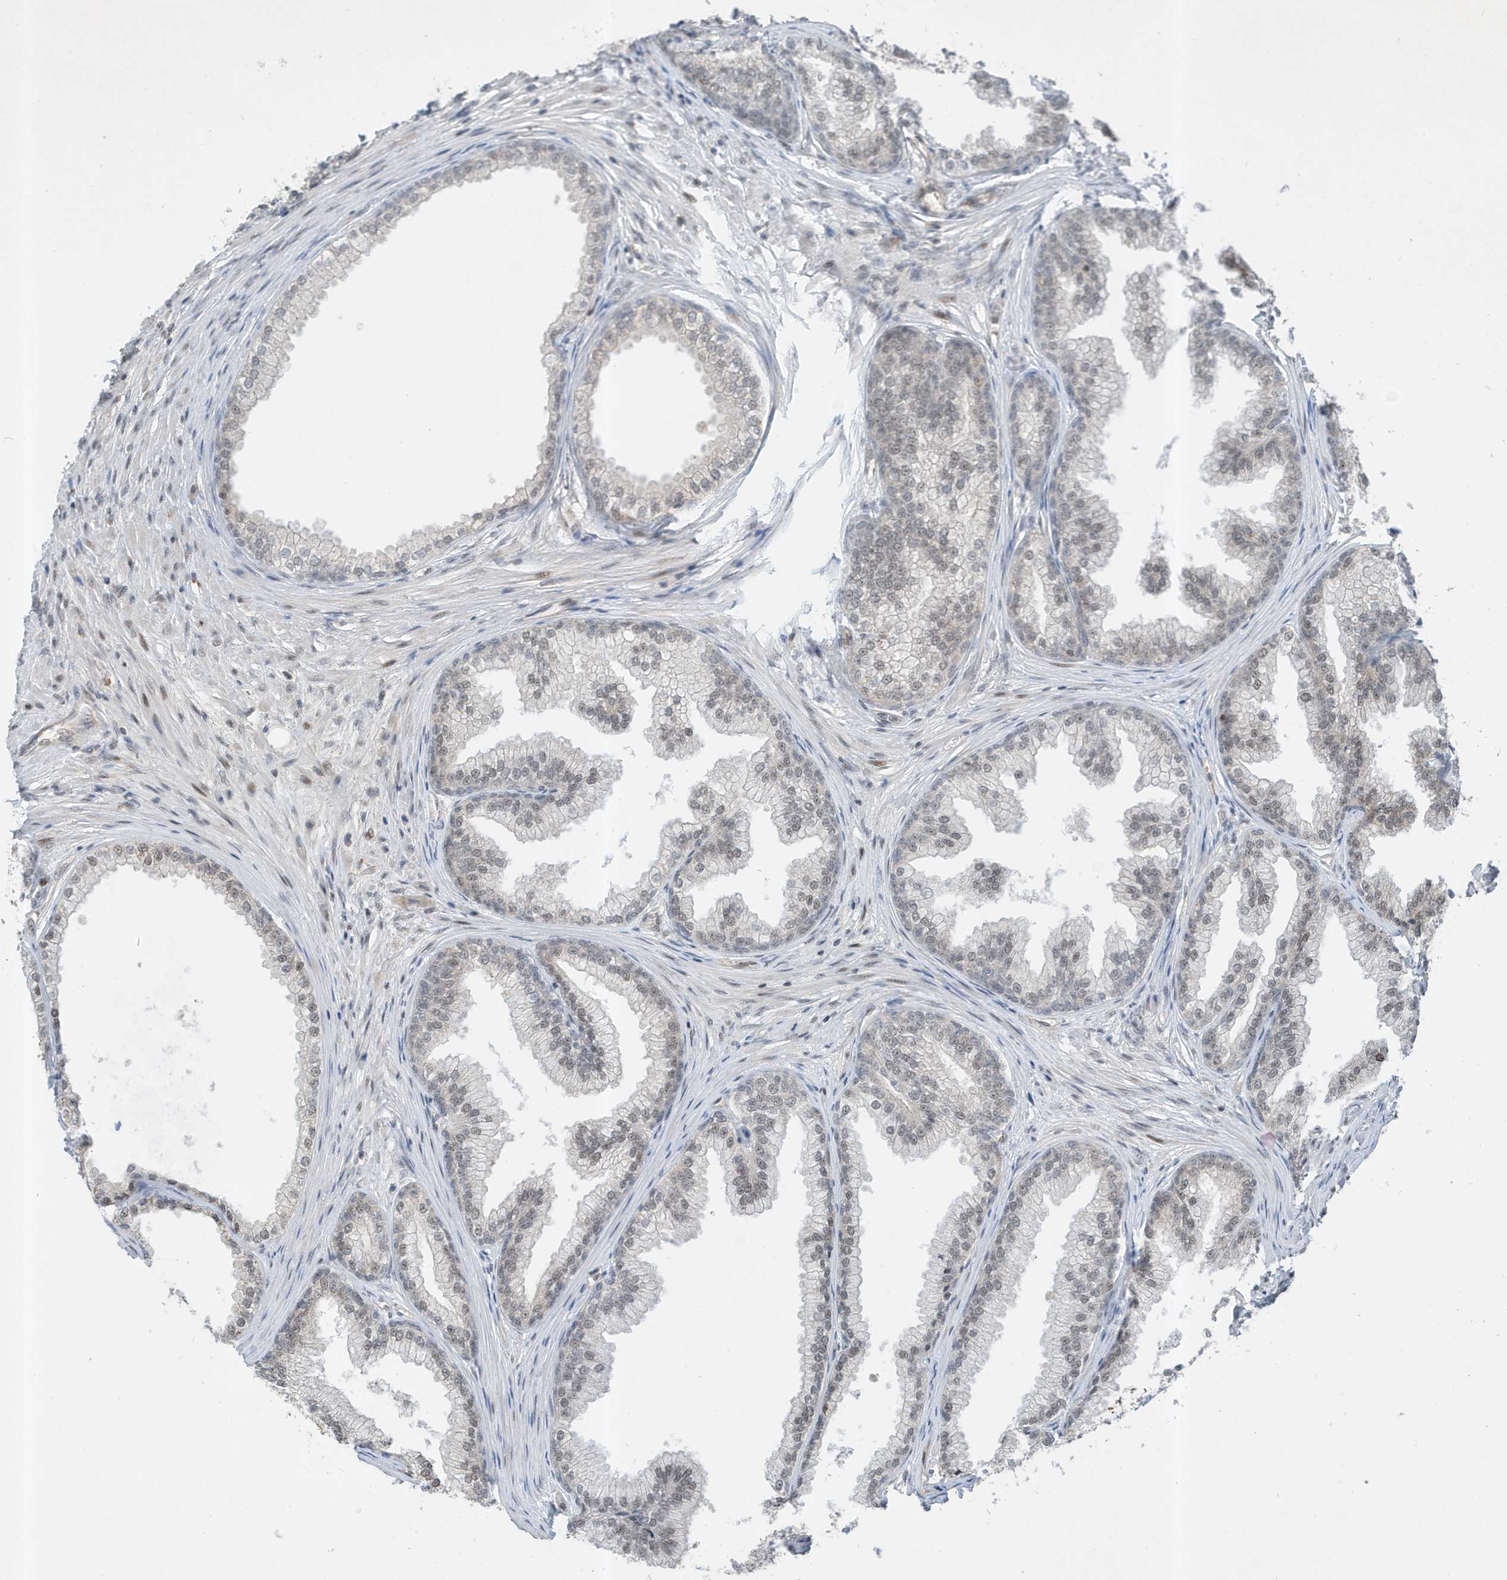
{"staining": {"intensity": "moderate", "quantity": "25%-75%", "location": "cytoplasmic/membranous"}, "tissue": "prostate", "cell_type": "Glandular cells", "image_type": "normal", "snomed": [{"axis": "morphology", "description": "Normal tissue, NOS"}, {"axis": "topography", "description": "Prostate"}], "caption": "A medium amount of moderate cytoplasmic/membranous staining is present in about 25%-75% of glandular cells in normal prostate. (DAB (3,3'-diaminobenzidine) = brown stain, brightfield microscopy at high magnification).", "gene": "MAST3", "patient": {"sex": "male", "age": 76}}